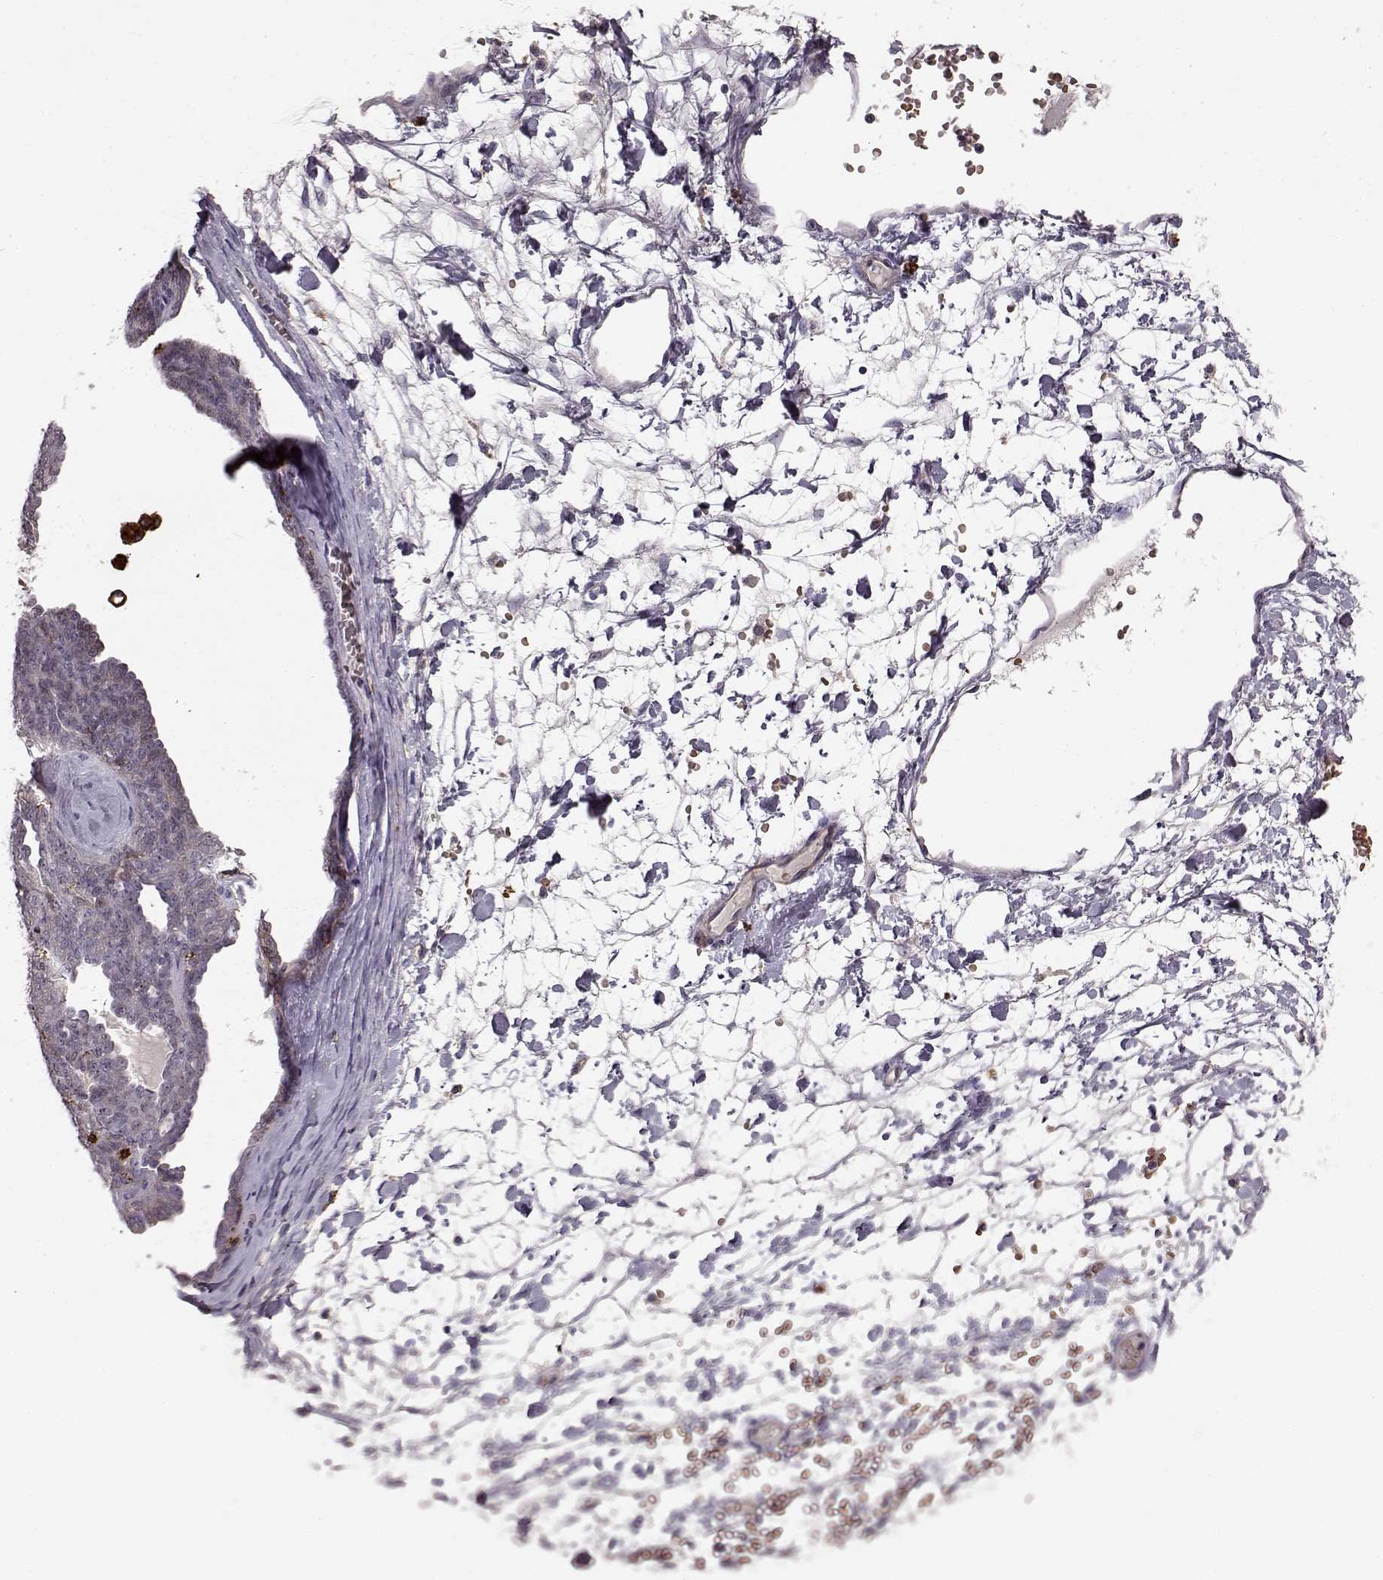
{"staining": {"intensity": "weak", "quantity": "<25%", "location": "cytoplasmic/membranous"}, "tissue": "ovarian cancer", "cell_type": "Tumor cells", "image_type": "cancer", "snomed": [{"axis": "morphology", "description": "Cystadenocarcinoma, serous, NOS"}, {"axis": "topography", "description": "Ovary"}], "caption": "An immunohistochemistry image of serous cystadenocarcinoma (ovarian) is shown. There is no staining in tumor cells of serous cystadenocarcinoma (ovarian). (Immunohistochemistry, brightfield microscopy, high magnification).", "gene": "CCNF", "patient": {"sex": "female", "age": 71}}